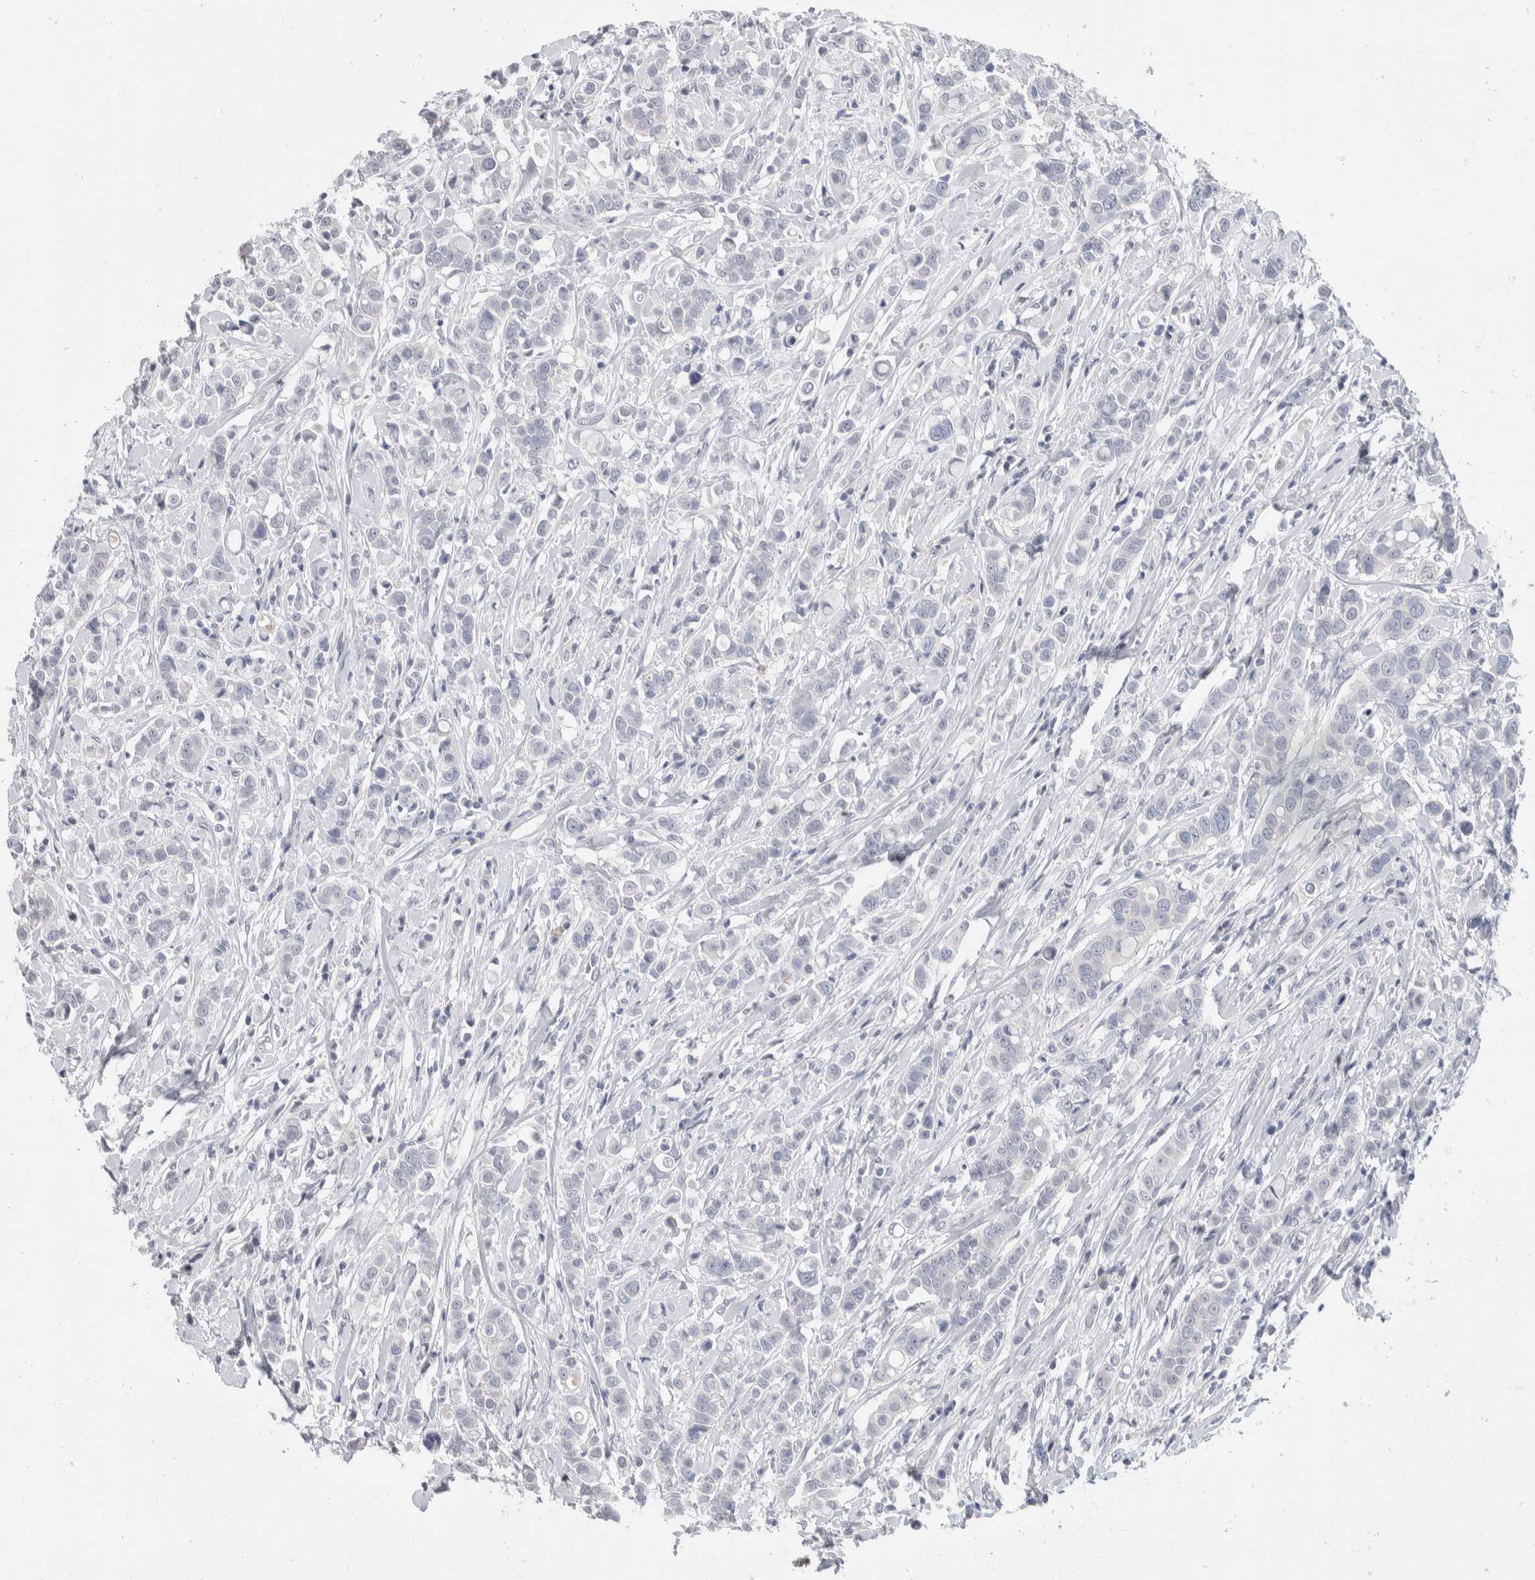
{"staining": {"intensity": "negative", "quantity": "none", "location": "none"}, "tissue": "breast cancer", "cell_type": "Tumor cells", "image_type": "cancer", "snomed": [{"axis": "morphology", "description": "Duct carcinoma"}, {"axis": "topography", "description": "Breast"}], "caption": "Immunohistochemistry photomicrograph of neoplastic tissue: human intraductal carcinoma (breast) stained with DAB reveals no significant protein positivity in tumor cells.", "gene": "CATSPERD", "patient": {"sex": "female", "age": 27}}